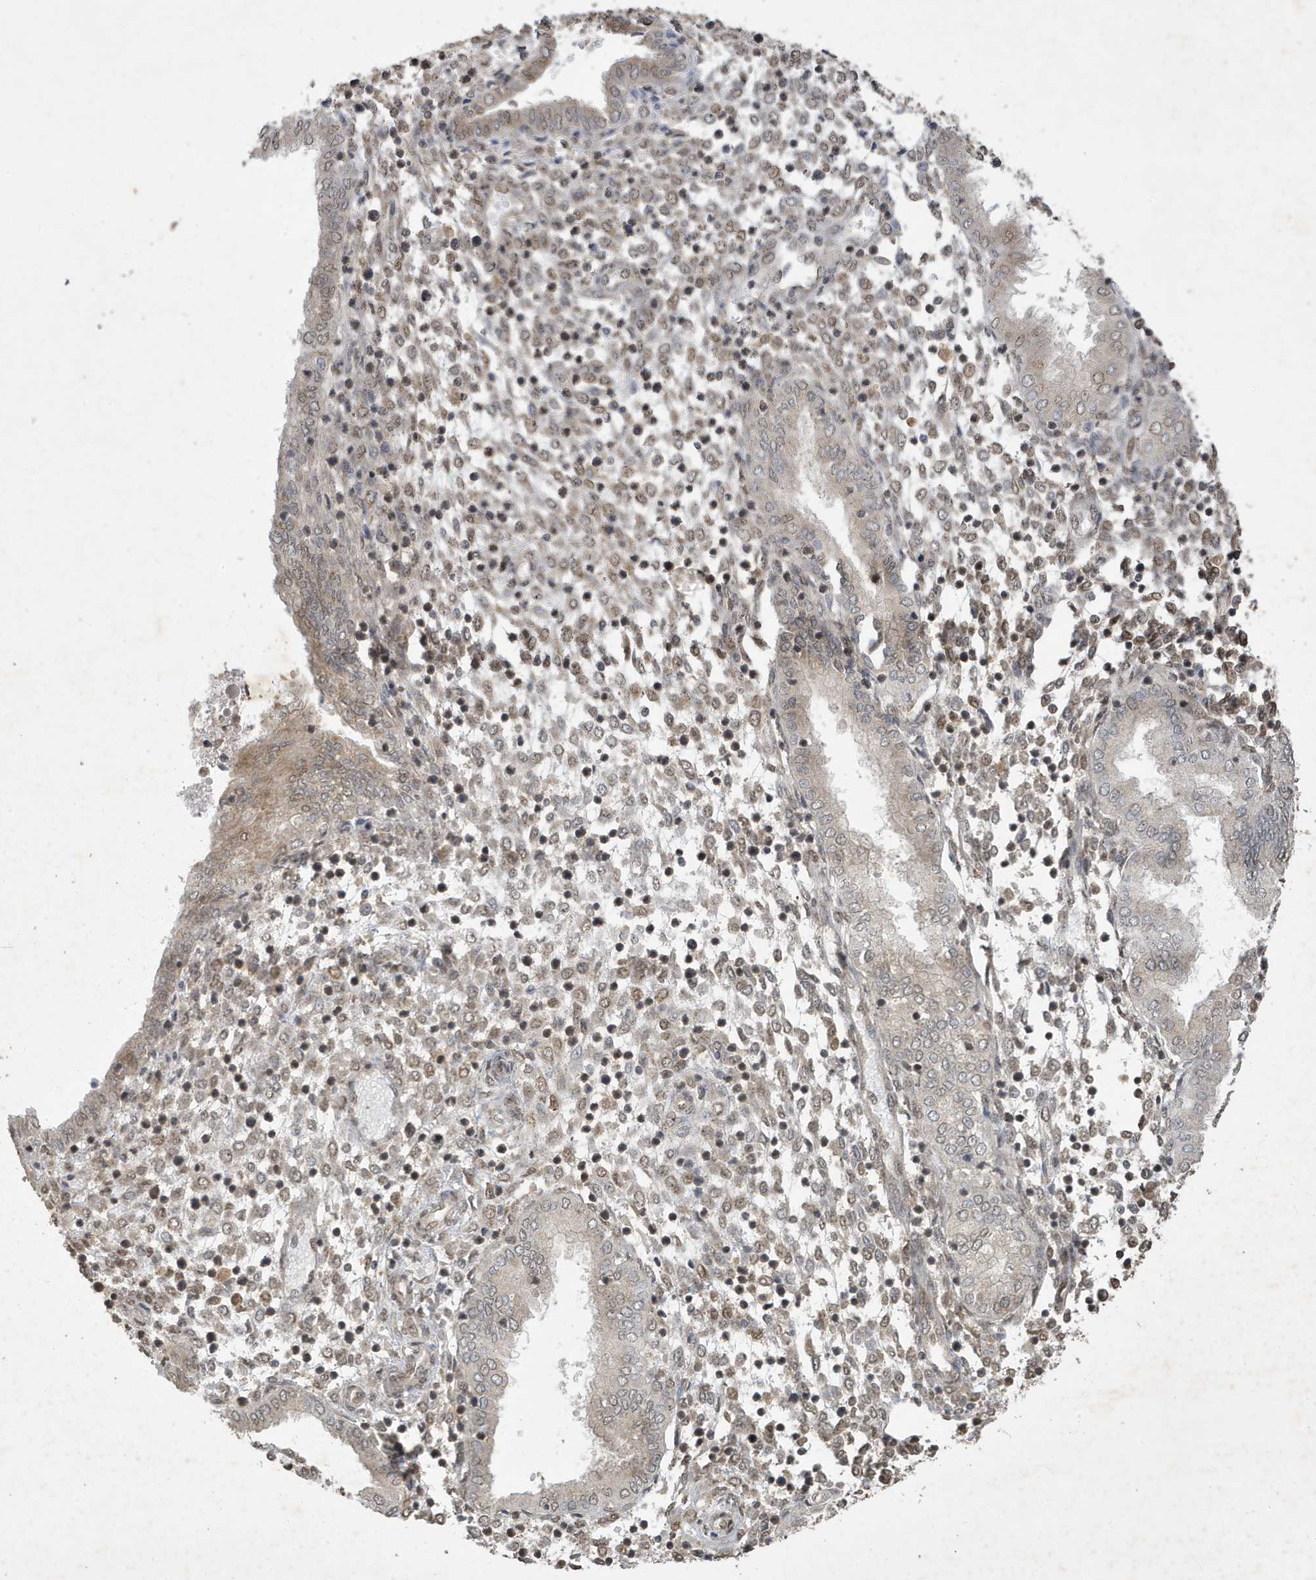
{"staining": {"intensity": "weak", "quantity": "25%-75%", "location": "cytoplasmic/membranous,nuclear"}, "tissue": "endometrium", "cell_type": "Cells in endometrial stroma", "image_type": "normal", "snomed": [{"axis": "morphology", "description": "Normal tissue, NOS"}, {"axis": "topography", "description": "Endometrium"}], "caption": "Protein analysis of benign endometrium reveals weak cytoplasmic/membranous,nuclear staining in about 25%-75% of cells in endometrial stroma. (DAB (3,3'-diaminobenzidine) = brown stain, brightfield microscopy at high magnification).", "gene": "STX10", "patient": {"sex": "female", "age": 53}}